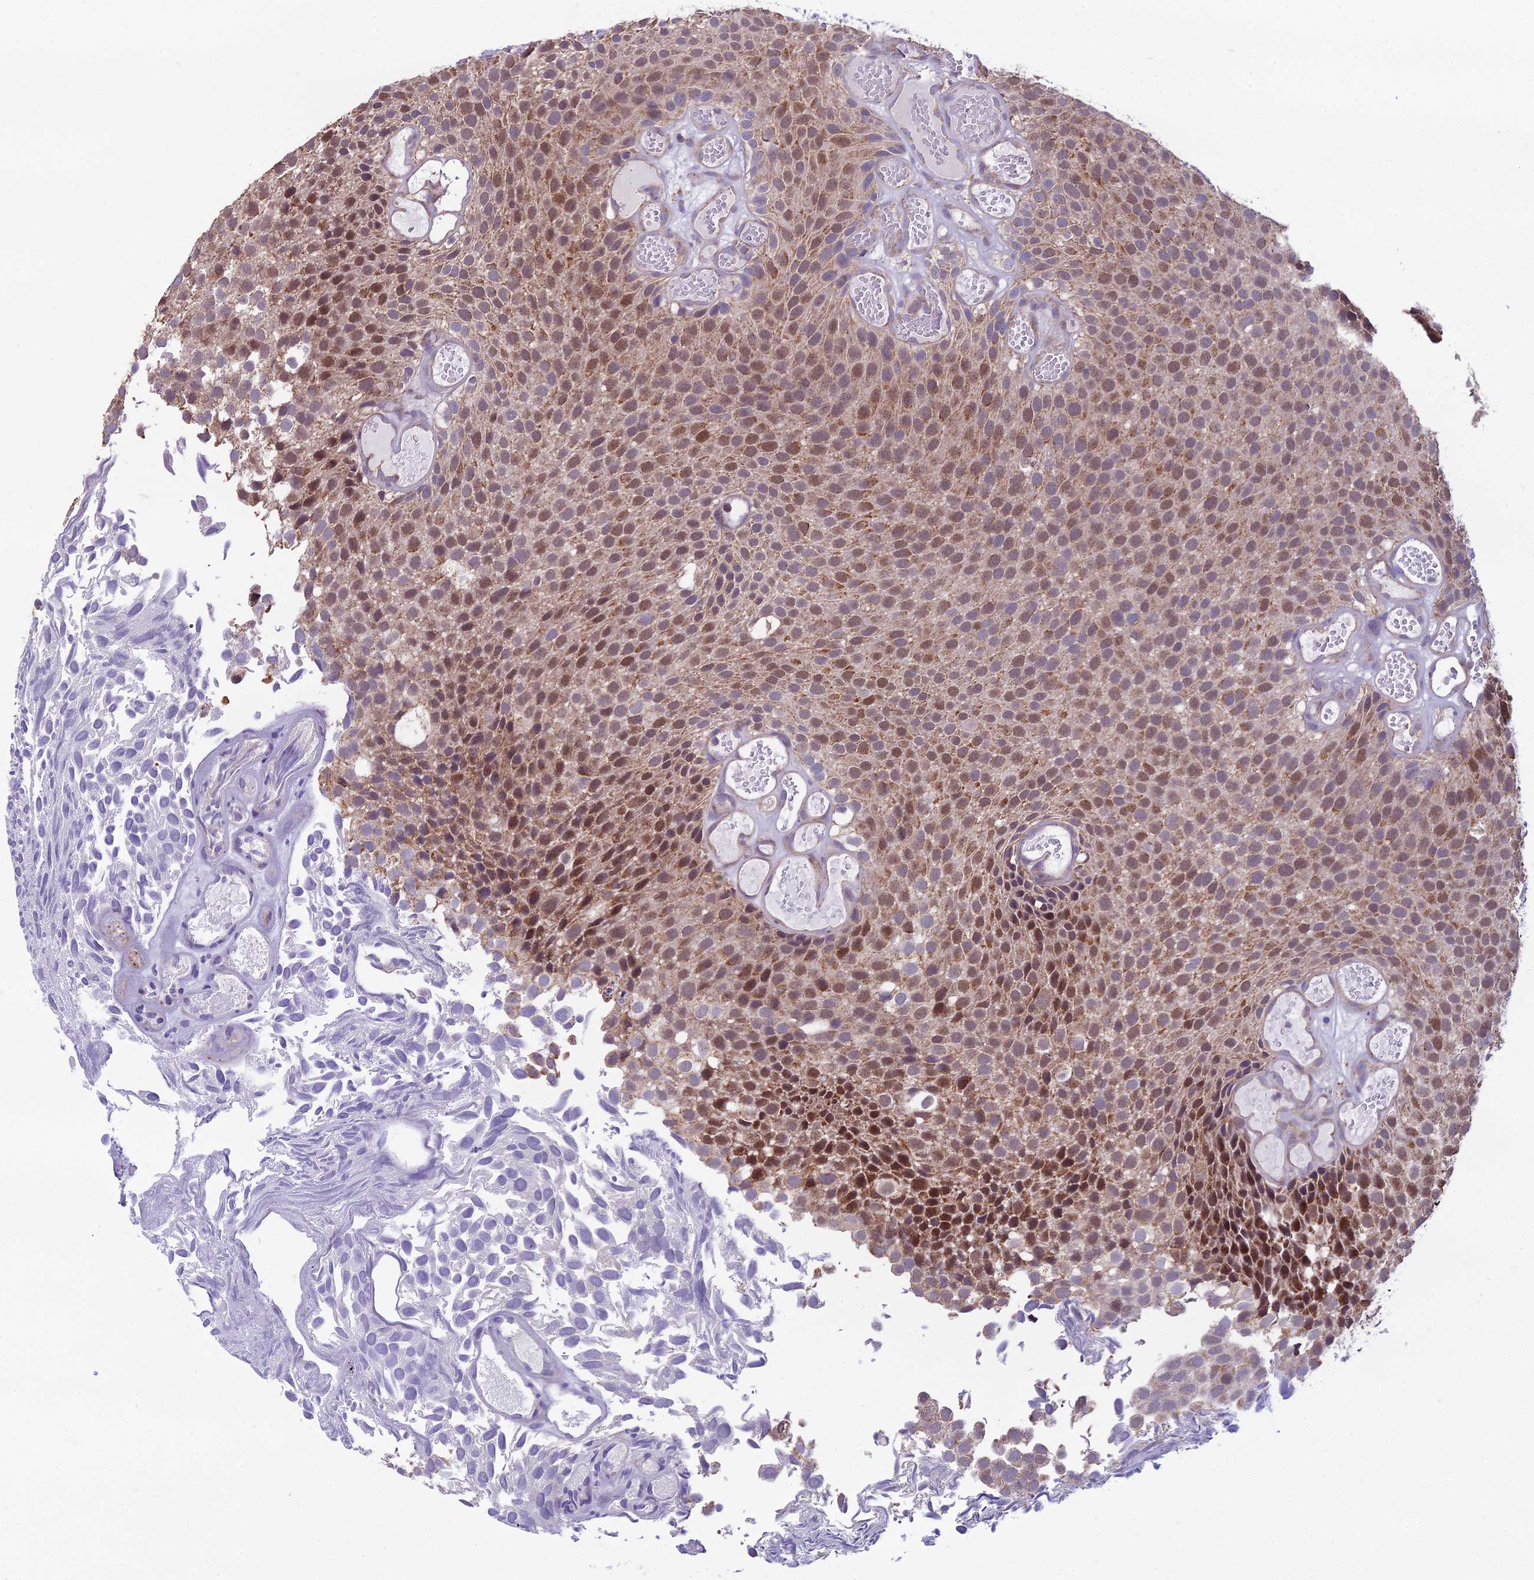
{"staining": {"intensity": "moderate", "quantity": ">75%", "location": "cytoplasmic/membranous,nuclear"}, "tissue": "urothelial cancer", "cell_type": "Tumor cells", "image_type": "cancer", "snomed": [{"axis": "morphology", "description": "Urothelial carcinoma, Low grade"}, {"axis": "topography", "description": "Urinary bladder"}], "caption": "Urothelial carcinoma (low-grade) stained with a brown dye displays moderate cytoplasmic/membranous and nuclear positive staining in approximately >75% of tumor cells.", "gene": "DUS2", "patient": {"sex": "male", "age": 89}}